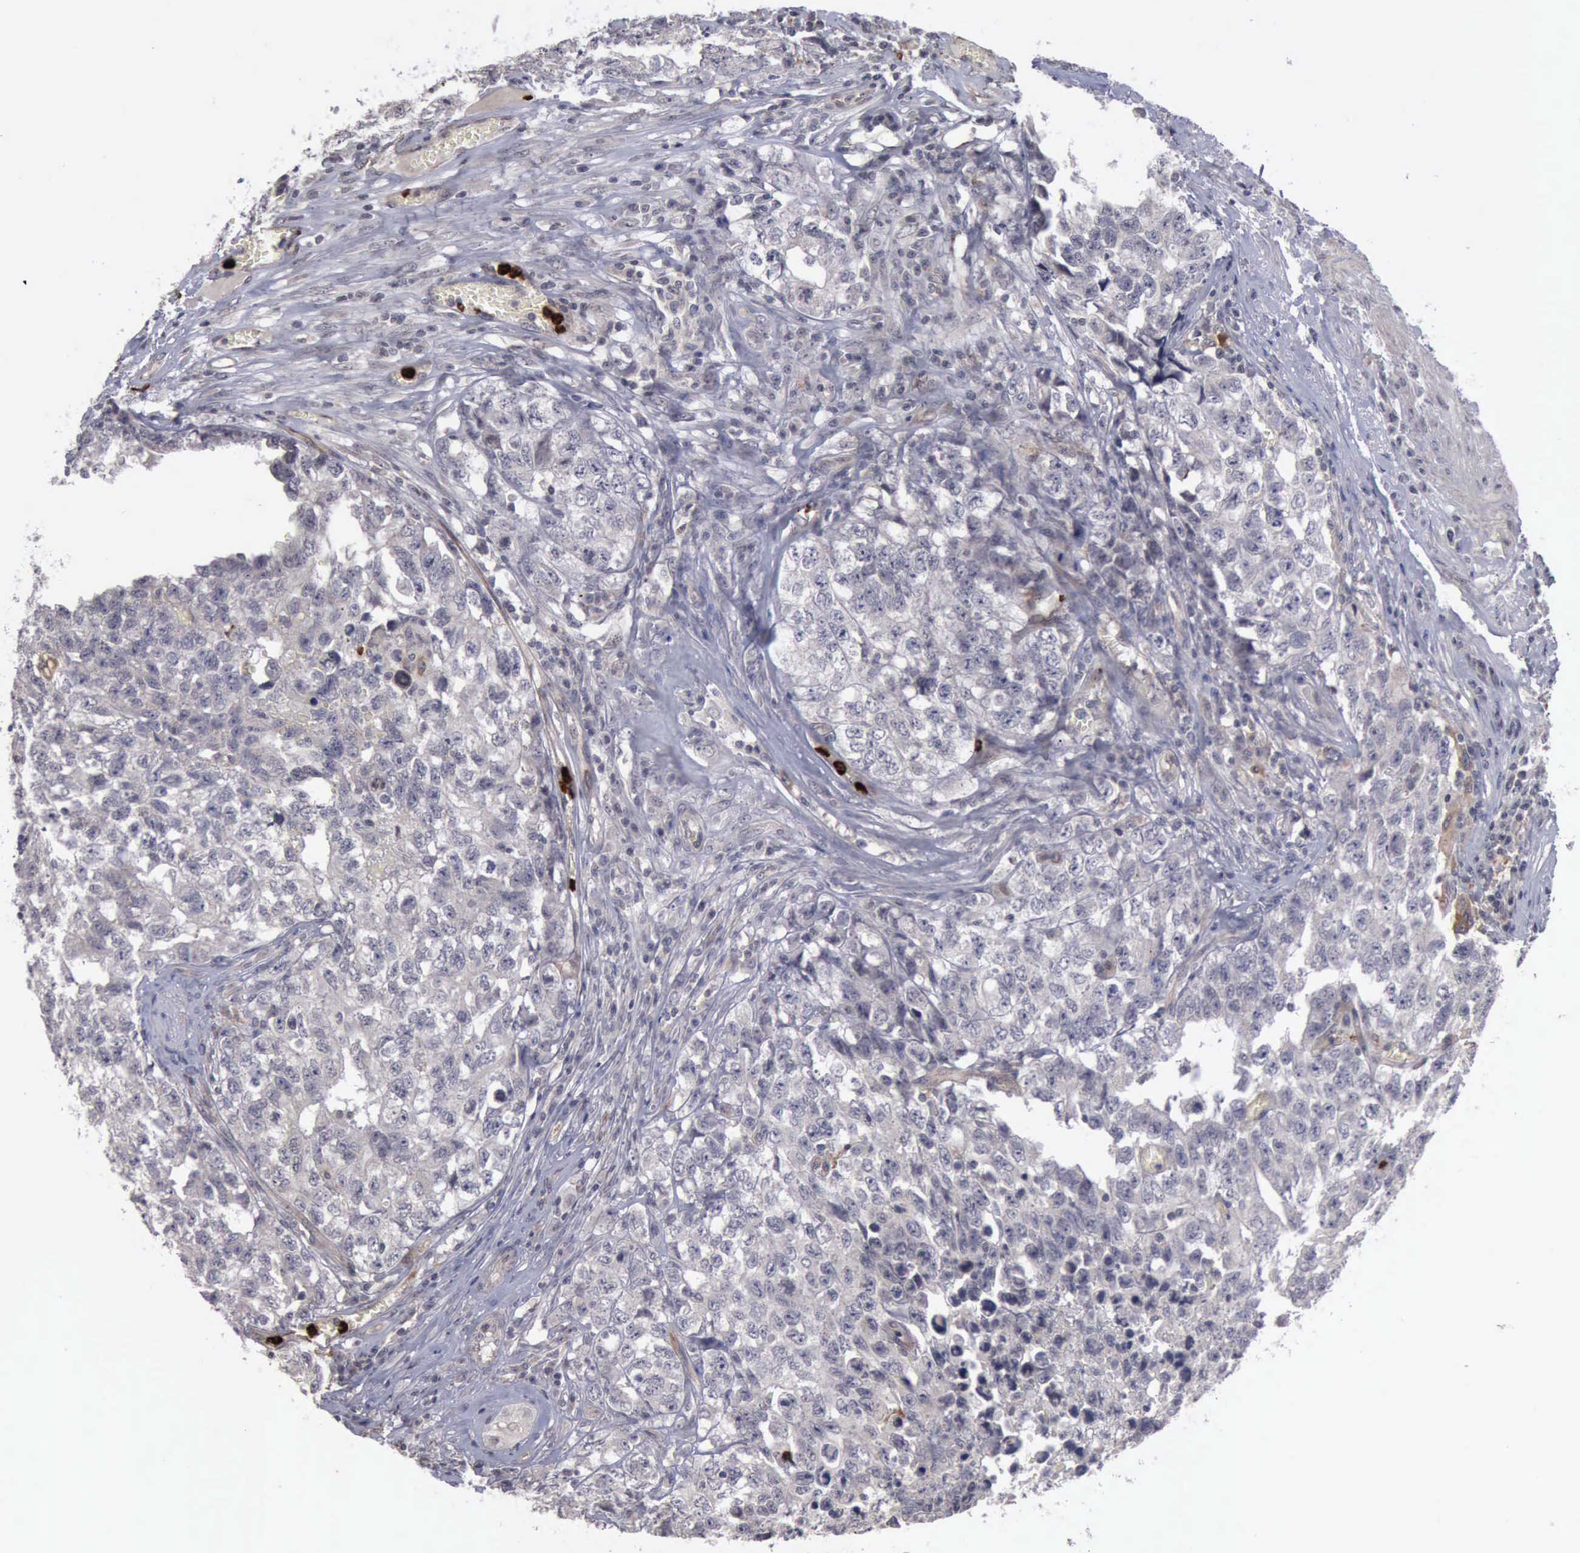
{"staining": {"intensity": "negative", "quantity": "none", "location": "none"}, "tissue": "testis cancer", "cell_type": "Tumor cells", "image_type": "cancer", "snomed": [{"axis": "morphology", "description": "Carcinoma, Embryonal, NOS"}, {"axis": "topography", "description": "Testis"}], "caption": "The histopathology image exhibits no staining of tumor cells in embryonal carcinoma (testis).", "gene": "MMP9", "patient": {"sex": "male", "age": 31}}